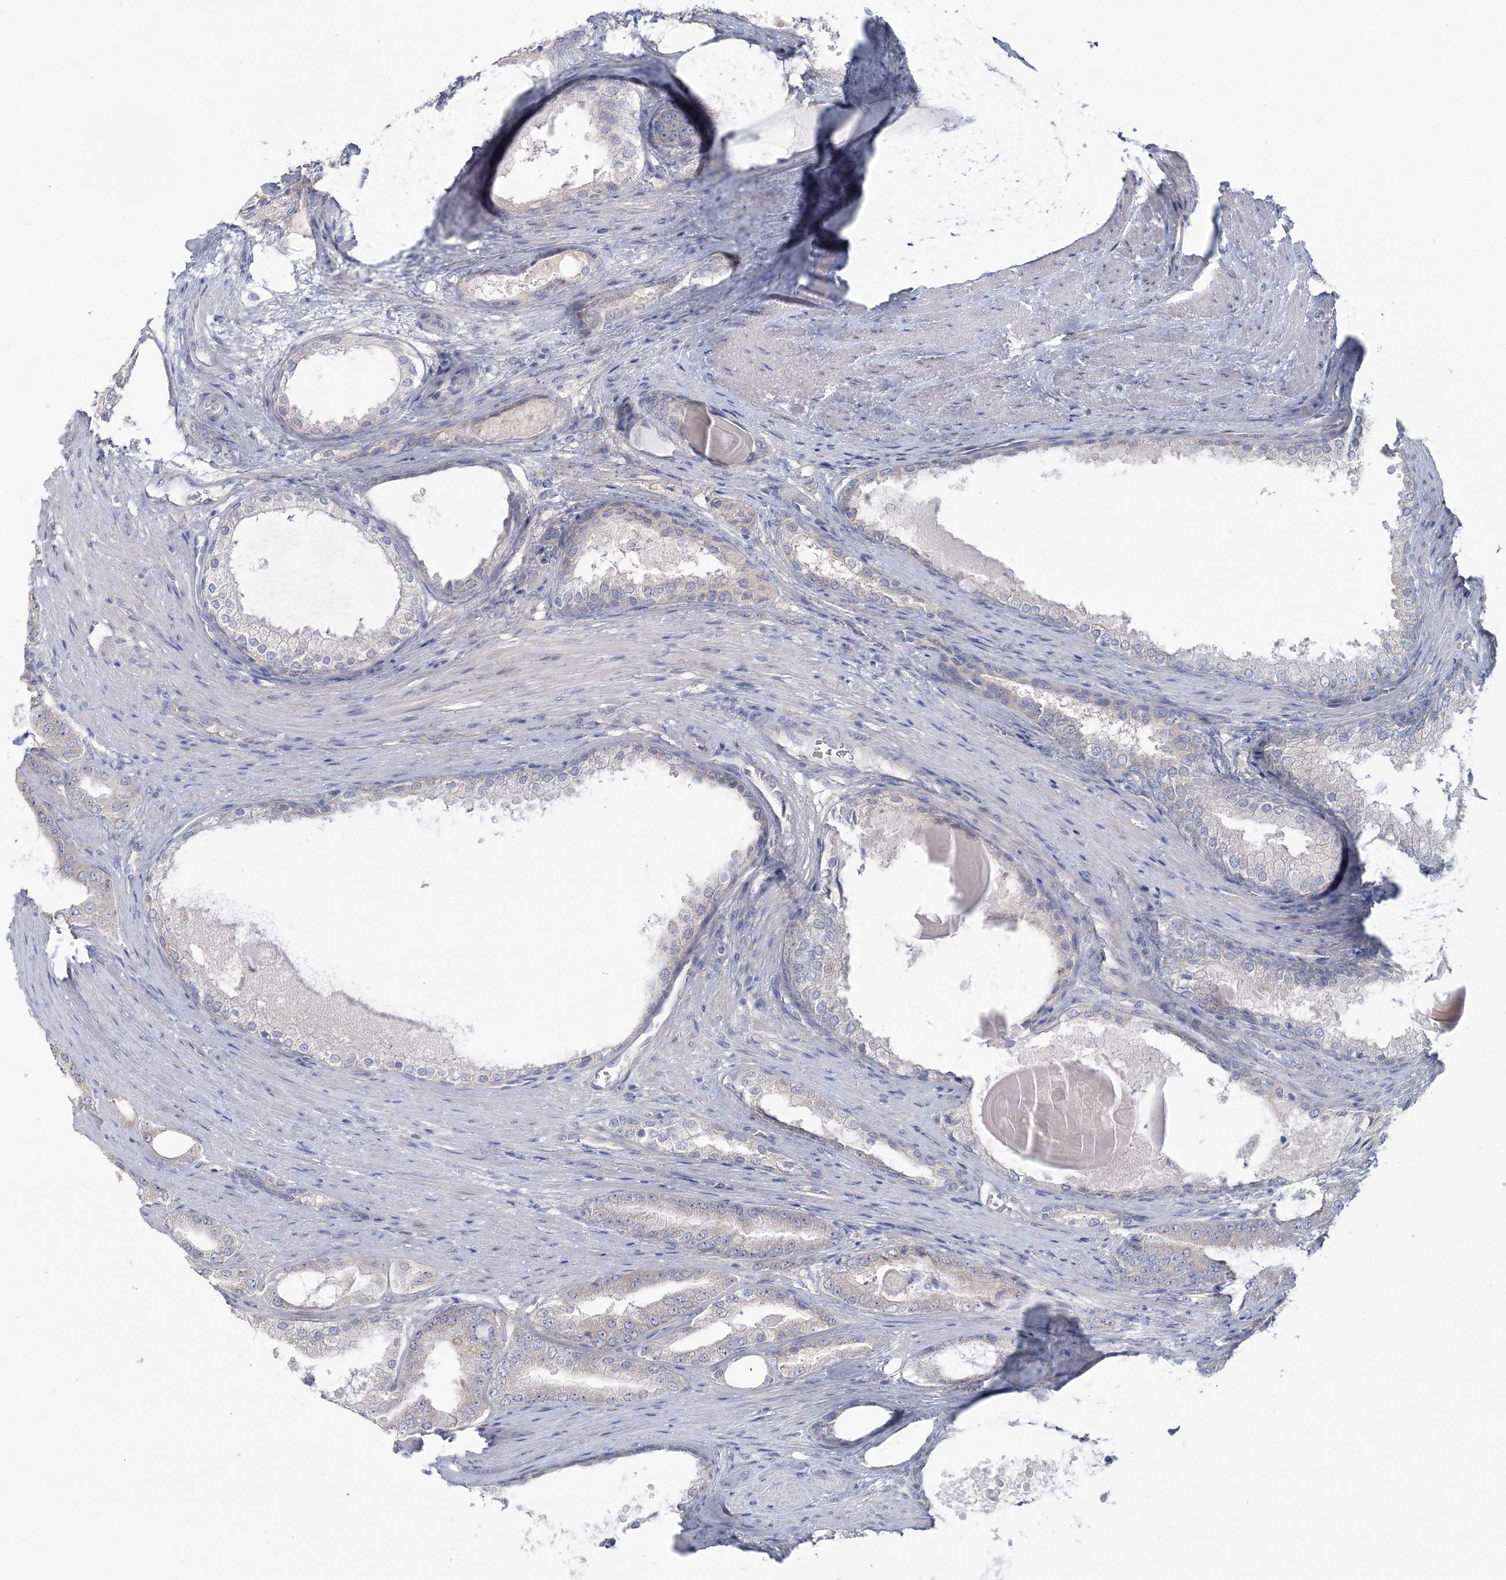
{"staining": {"intensity": "negative", "quantity": "none", "location": "none"}, "tissue": "prostate cancer", "cell_type": "Tumor cells", "image_type": "cancer", "snomed": [{"axis": "morphology", "description": "Adenocarcinoma, High grade"}, {"axis": "topography", "description": "Prostate"}], "caption": "An immunohistochemistry (IHC) histopathology image of prostate high-grade adenocarcinoma is shown. There is no staining in tumor cells of prostate high-grade adenocarcinoma.", "gene": "CMBL", "patient": {"sex": "male", "age": 60}}